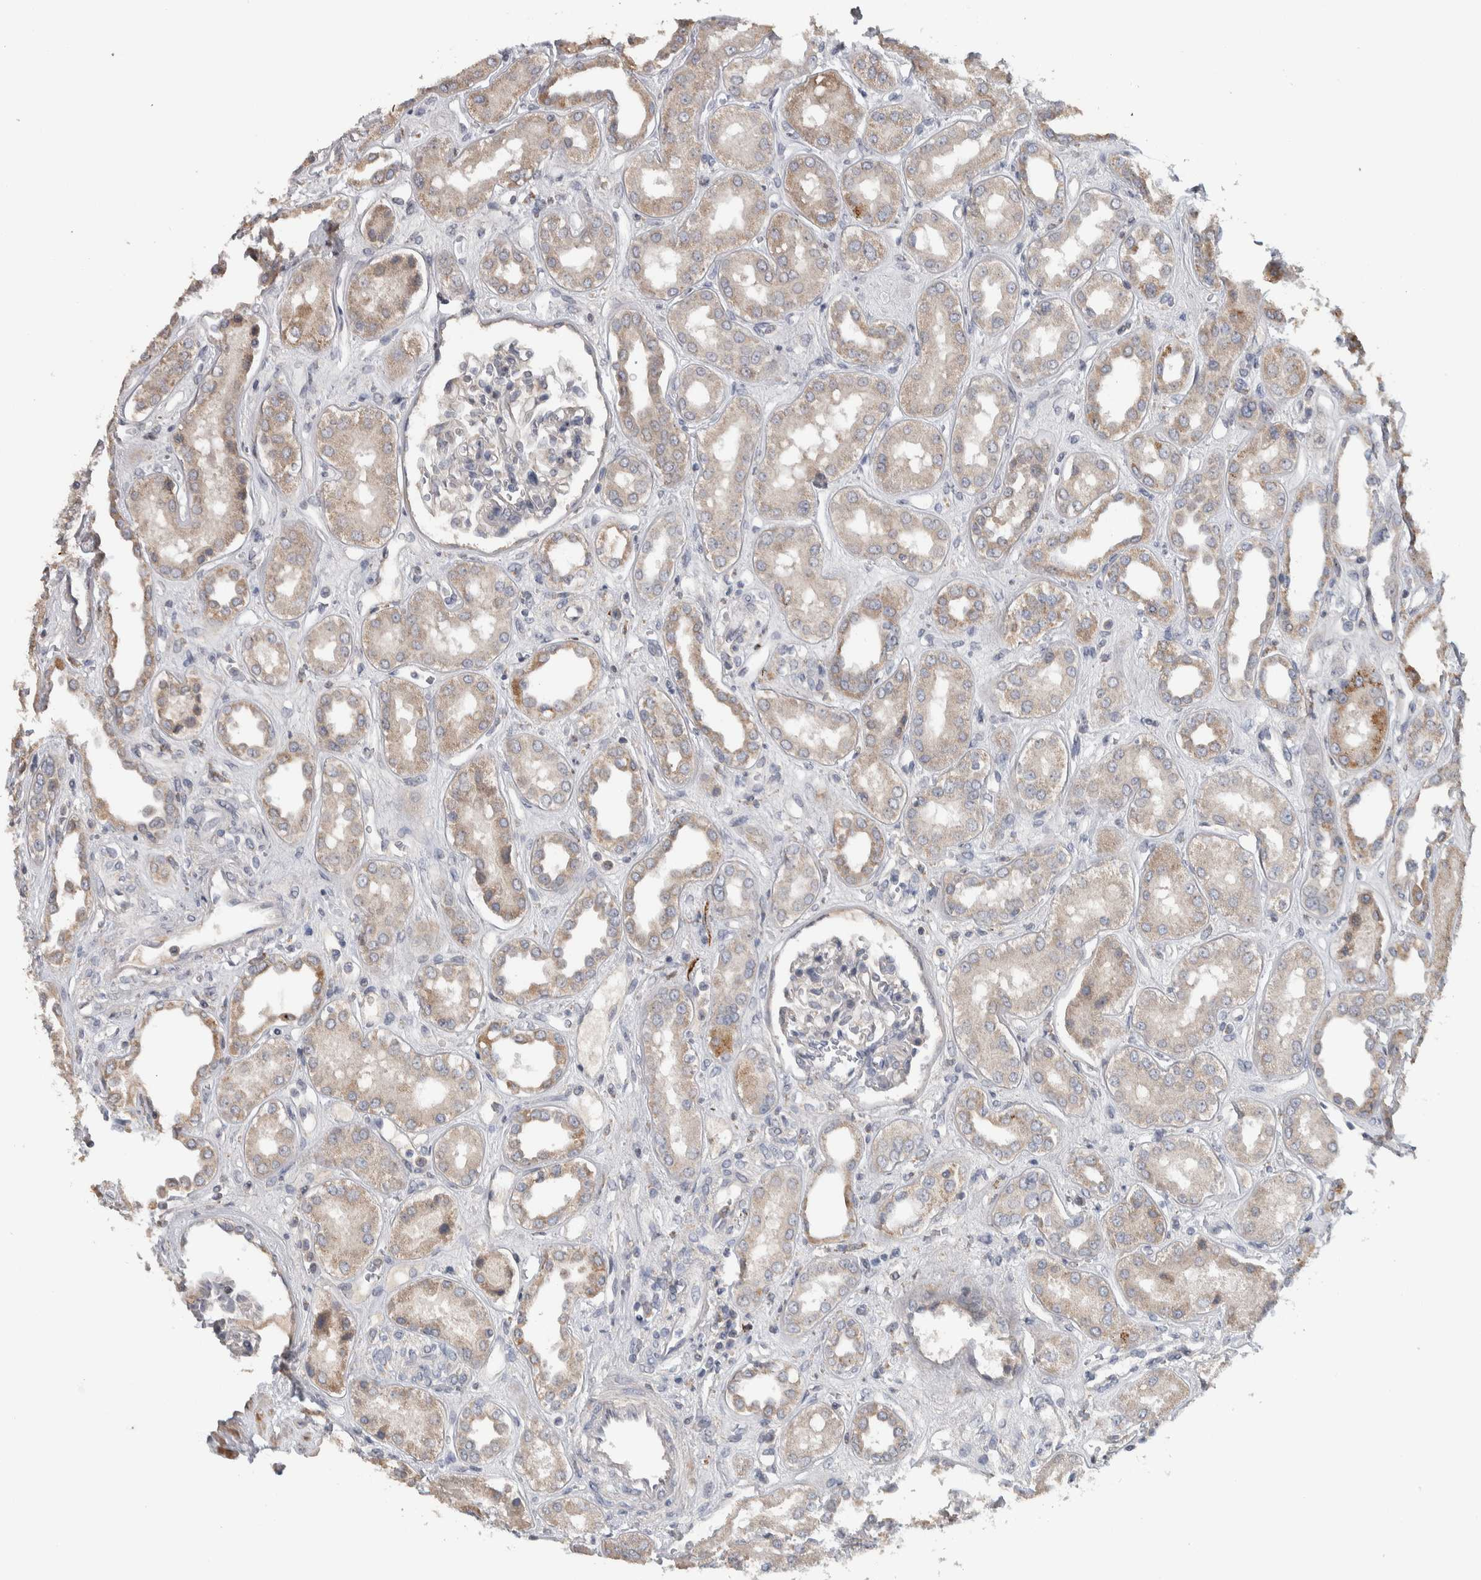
{"staining": {"intensity": "negative", "quantity": "none", "location": "none"}, "tissue": "kidney", "cell_type": "Cells in glomeruli", "image_type": "normal", "snomed": [{"axis": "morphology", "description": "Normal tissue, NOS"}, {"axis": "topography", "description": "Kidney"}], "caption": "Kidney stained for a protein using IHC shows no expression cells in glomeruli.", "gene": "FAM83G", "patient": {"sex": "male", "age": 59}}